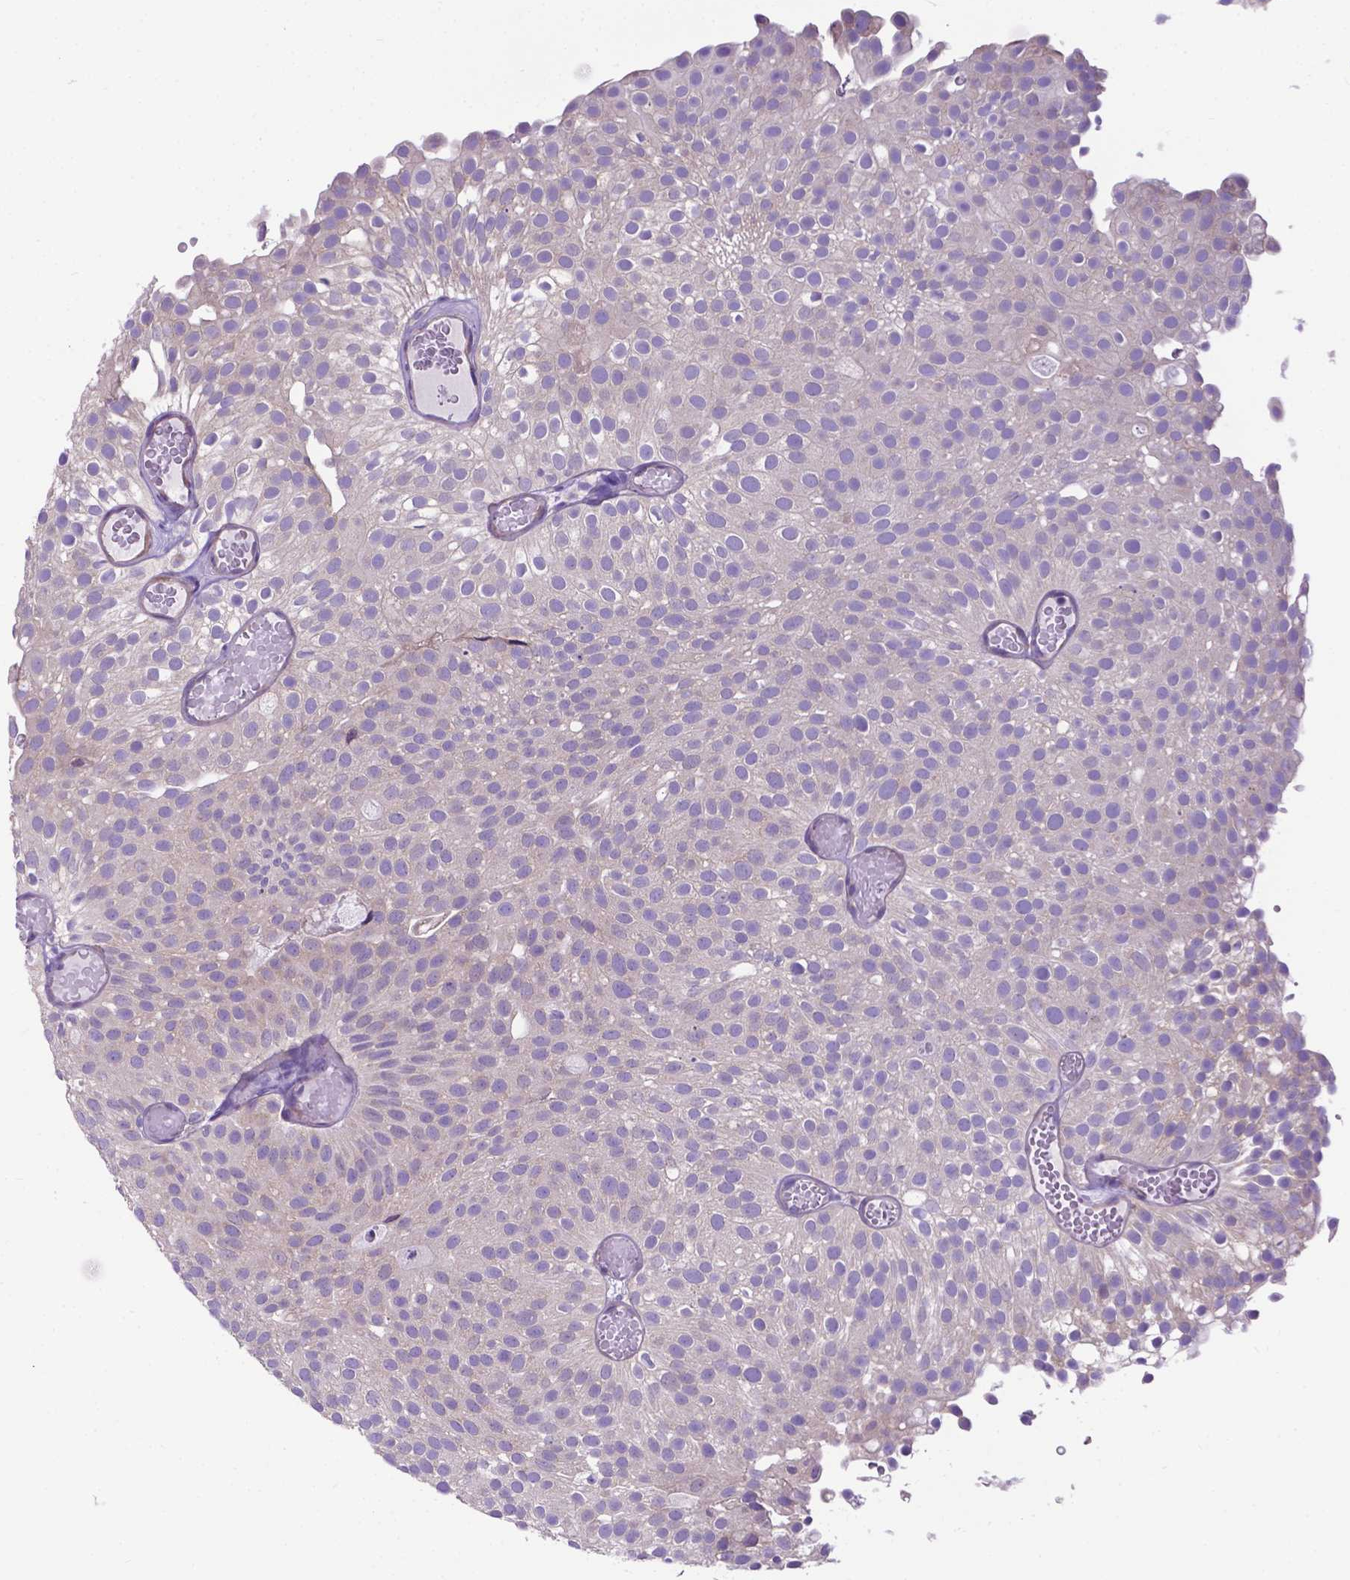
{"staining": {"intensity": "weak", "quantity": "25%-75%", "location": "cytoplasmic/membranous"}, "tissue": "urothelial cancer", "cell_type": "Tumor cells", "image_type": "cancer", "snomed": [{"axis": "morphology", "description": "Urothelial carcinoma, Low grade"}, {"axis": "topography", "description": "Urinary bladder"}], "caption": "Brown immunohistochemical staining in urothelial cancer displays weak cytoplasmic/membranous positivity in approximately 25%-75% of tumor cells. (DAB (3,3'-diaminobenzidine) IHC with brightfield microscopy, high magnification).", "gene": "RPL6", "patient": {"sex": "male", "age": 78}}